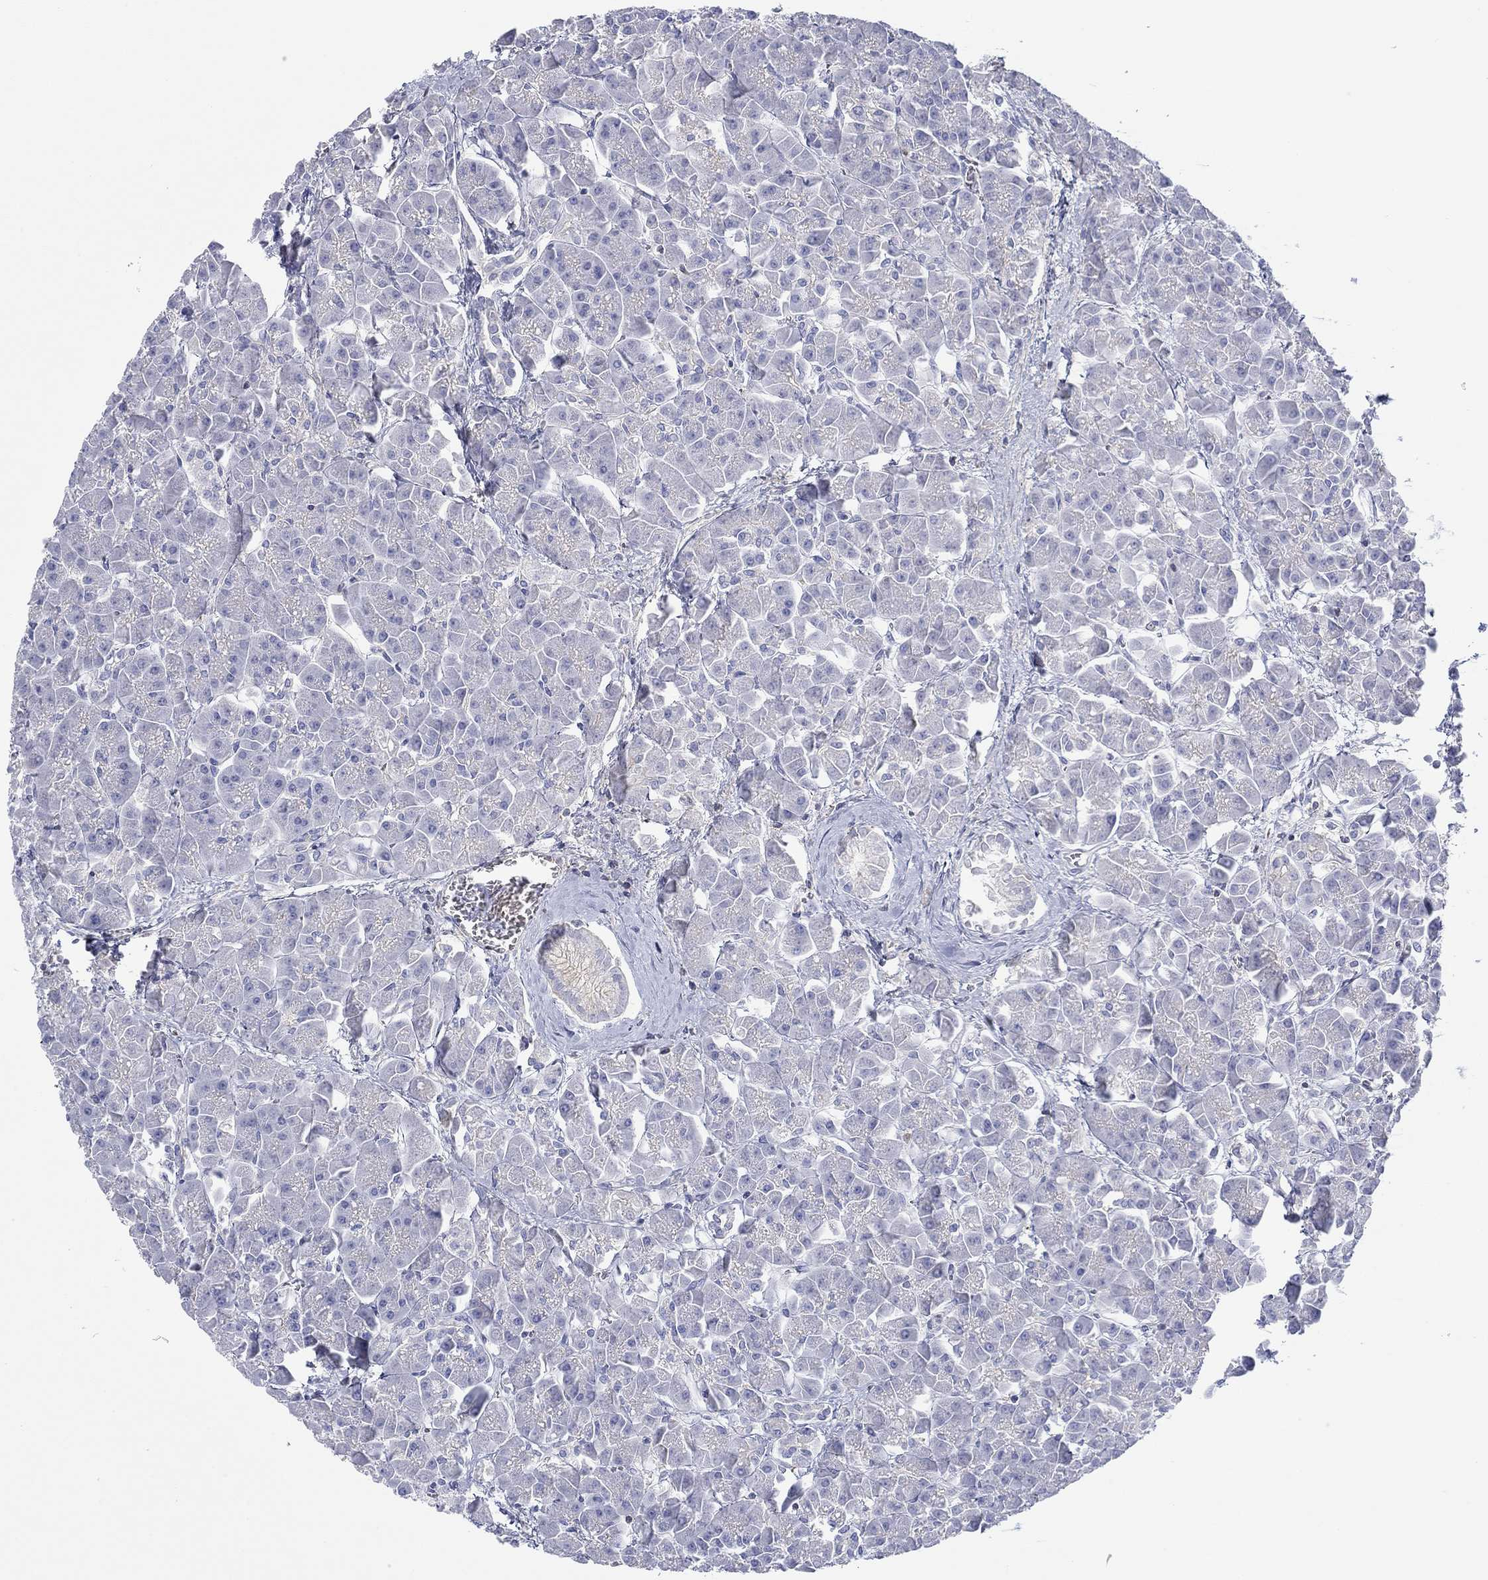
{"staining": {"intensity": "negative", "quantity": "none", "location": "none"}, "tissue": "pancreas", "cell_type": "Exocrine glandular cells", "image_type": "normal", "snomed": [{"axis": "morphology", "description": "Normal tissue, NOS"}, {"axis": "topography", "description": "Pancreas"}], "caption": "High power microscopy histopathology image of an IHC photomicrograph of benign pancreas, revealing no significant expression in exocrine glandular cells. (Stains: DAB IHC with hematoxylin counter stain, Microscopy: brightfield microscopy at high magnification).", "gene": "PPIL6", "patient": {"sex": "male", "age": 70}}